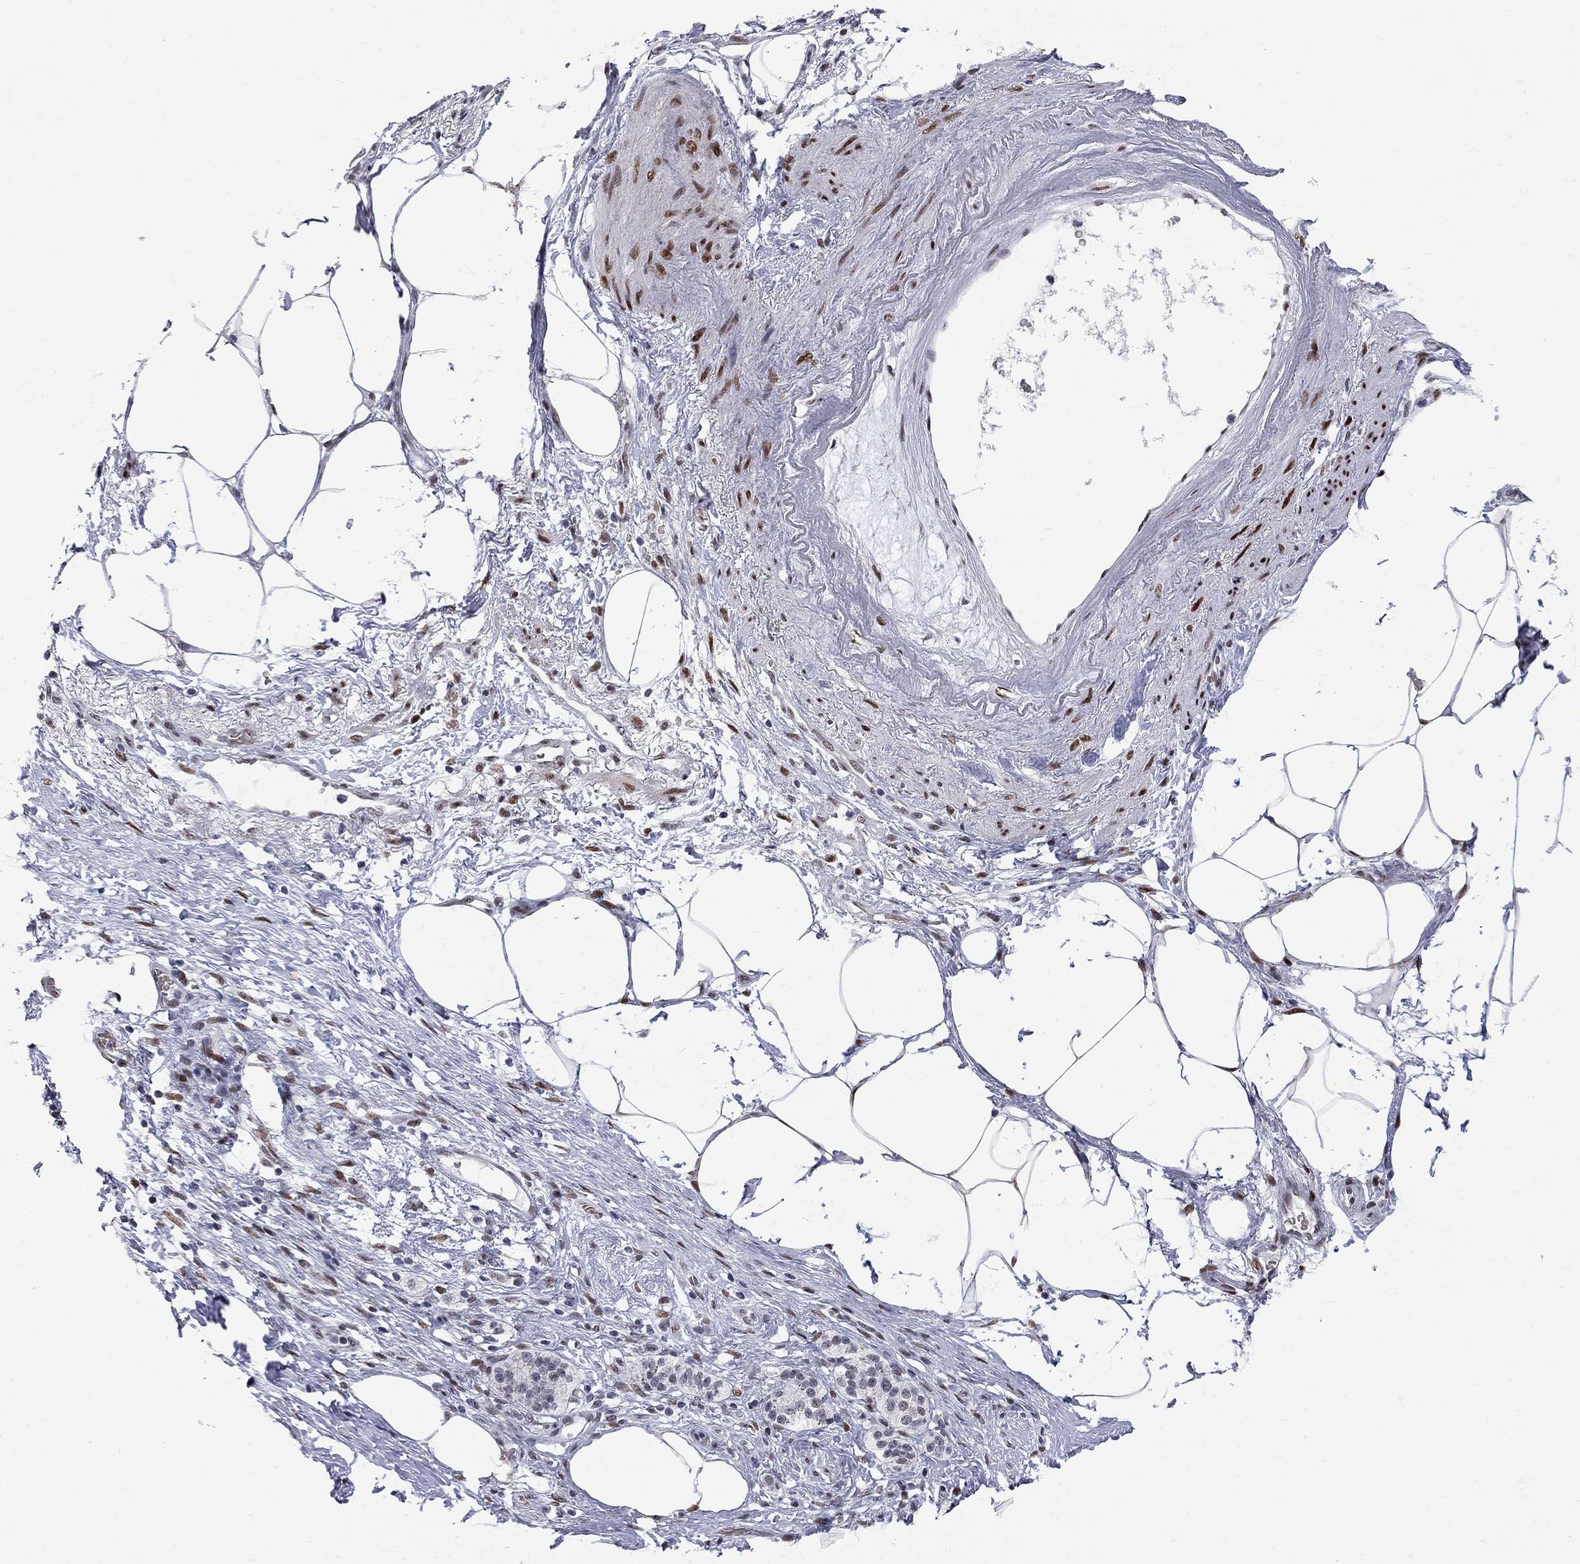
{"staining": {"intensity": "weak", "quantity": "<25%", "location": "nuclear"}, "tissue": "pancreatic cancer", "cell_type": "Tumor cells", "image_type": "cancer", "snomed": [{"axis": "morphology", "description": "Adenocarcinoma, NOS"}, {"axis": "topography", "description": "Pancreas"}], "caption": "Tumor cells show no significant protein expression in pancreatic cancer. The staining was performed using DAB to visualize the protein expression in brown, while the nuclei were stained in blue with hematoxylin (Magnification: 20x).", "gene": "ZBTB47", "patient": {"sex": "female", "age": 72}}